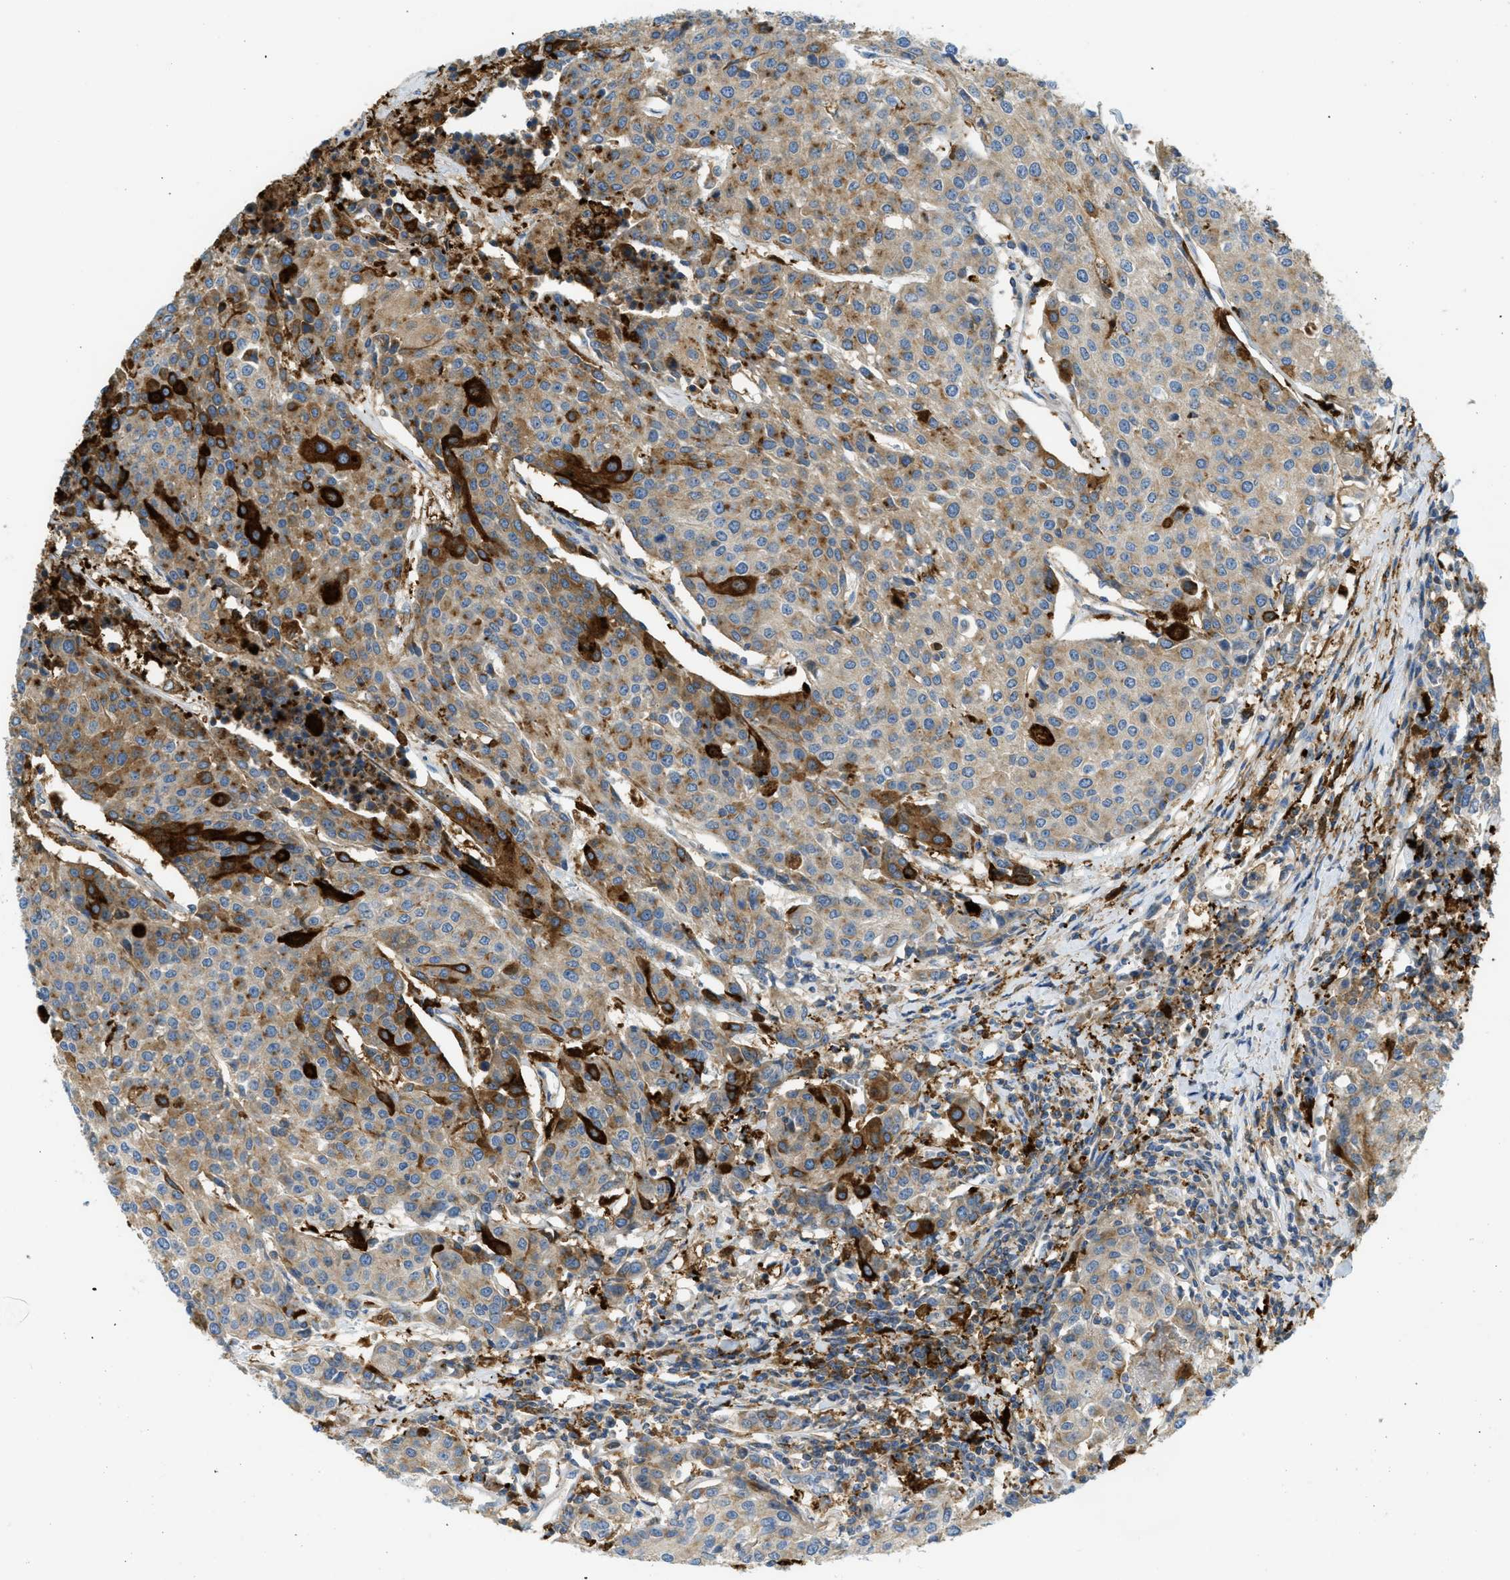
{"staining": {"intensity": "strong", "quantity": "<25%", "location": "cytoplasmic/membranous"}, "tissue": "urothelial cancer", "cell_type": "Tumor cells", "image_type": "cancer", "snomed": [{"axis": "morphology", "description": "Urothelial carcinoma, High grade"}, {"axis": "topography", "description": "Urinary bladder"}], "caption": "Immunohistochemical staining of urothelial cancer shows medium levels of strong cytoplasmic/membranous protein expression in about <25% of tumor cells.", "gene": "RFFL", "patient": {"sex": "female", "age": 85}}